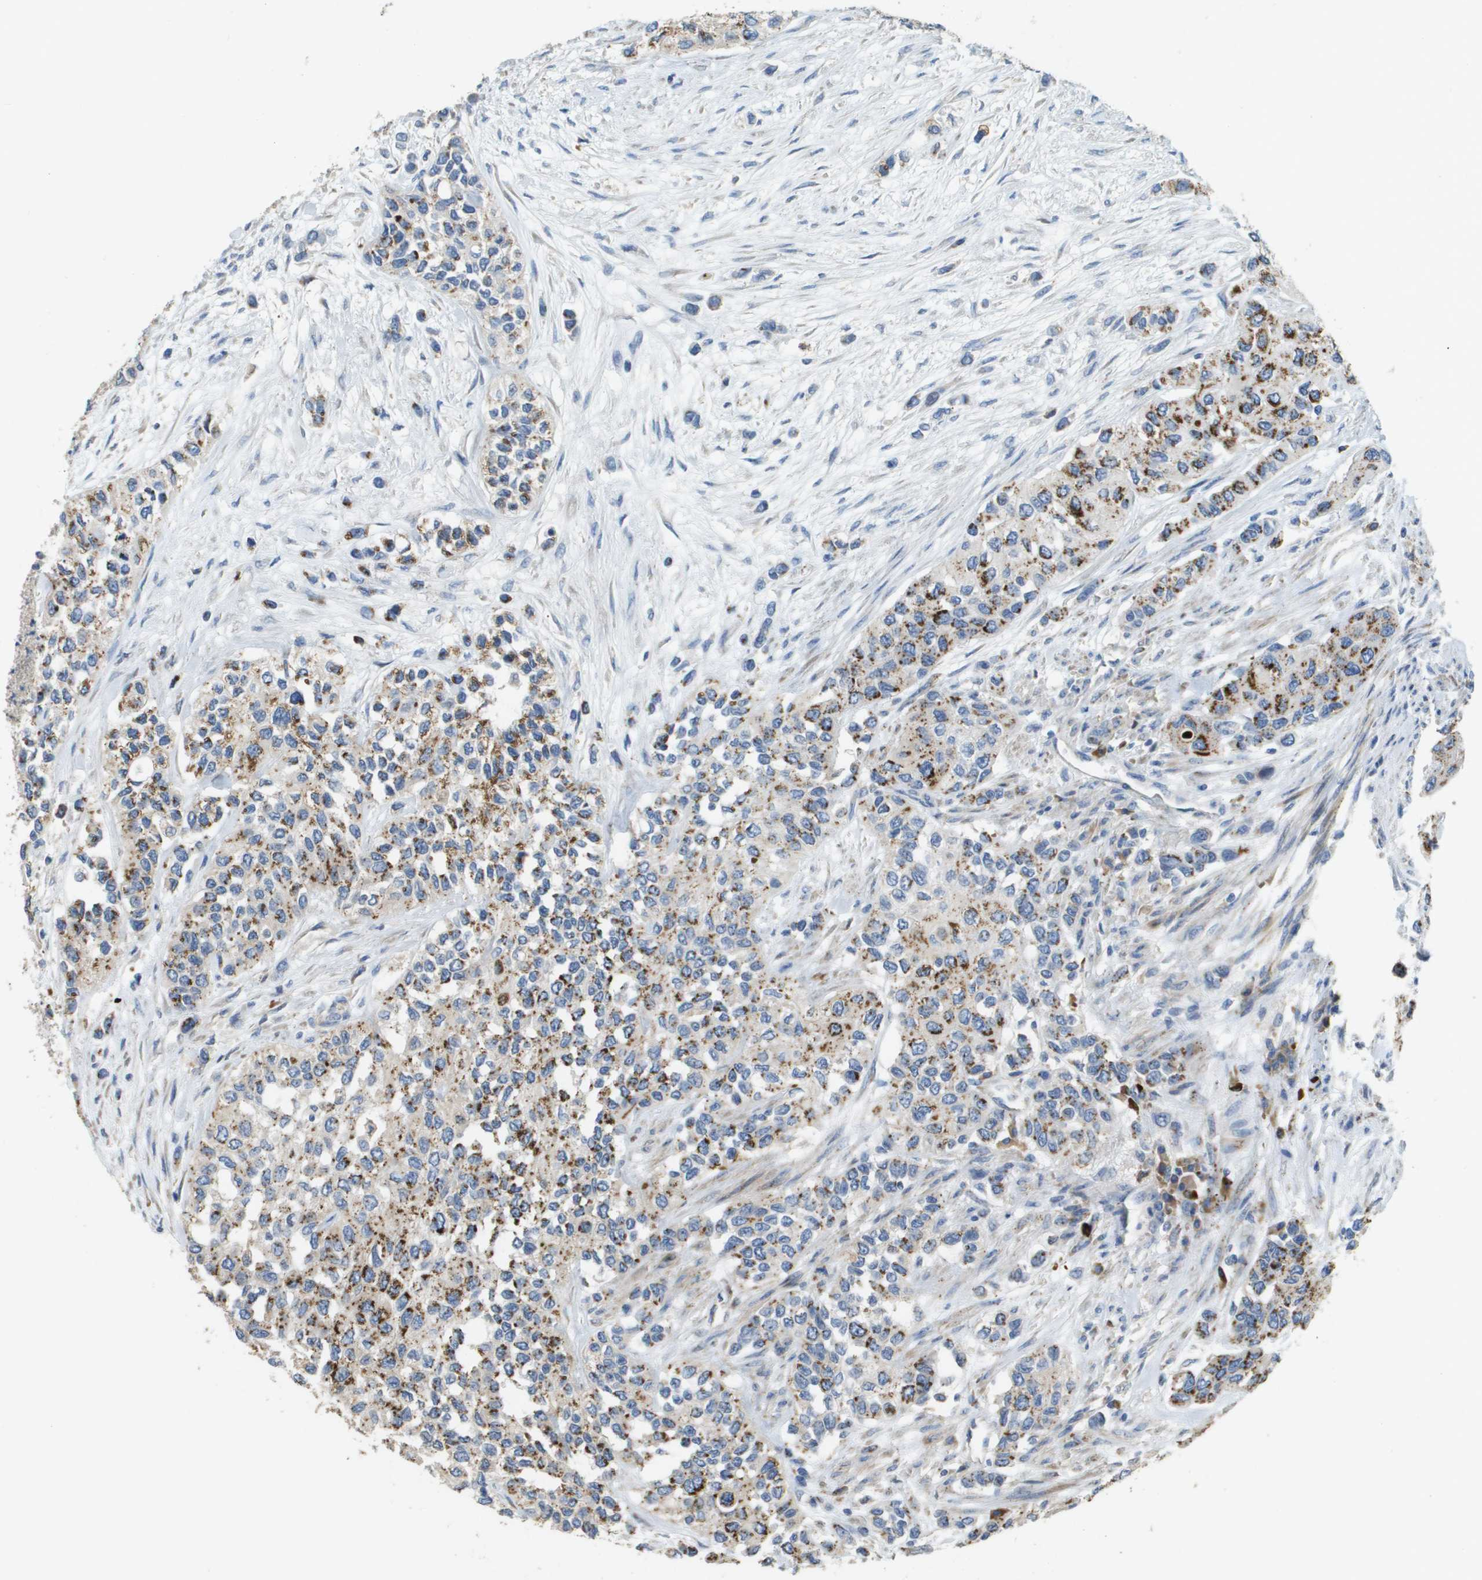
{"staining": {"intensity": "moderate", "quantity": ">75%", "location": "cytoplasmic/membranous"}, "tissue": "urothelial cancer", "cell_type": "Tumor cells", "image_type": "cancer", "snomed": [{"axis": "morphology", "description": "Urothelial carcinoma, High grade"}, {"axis": "topography", "description": "Urinary bladder"}], "caption": "Tumor cells display moderate cytoplasmic/membranous expression in approximately >75% of cells in urothelial cancer.", "gene": "CASP10", "patient": {"sex": "female", "age": 56}}